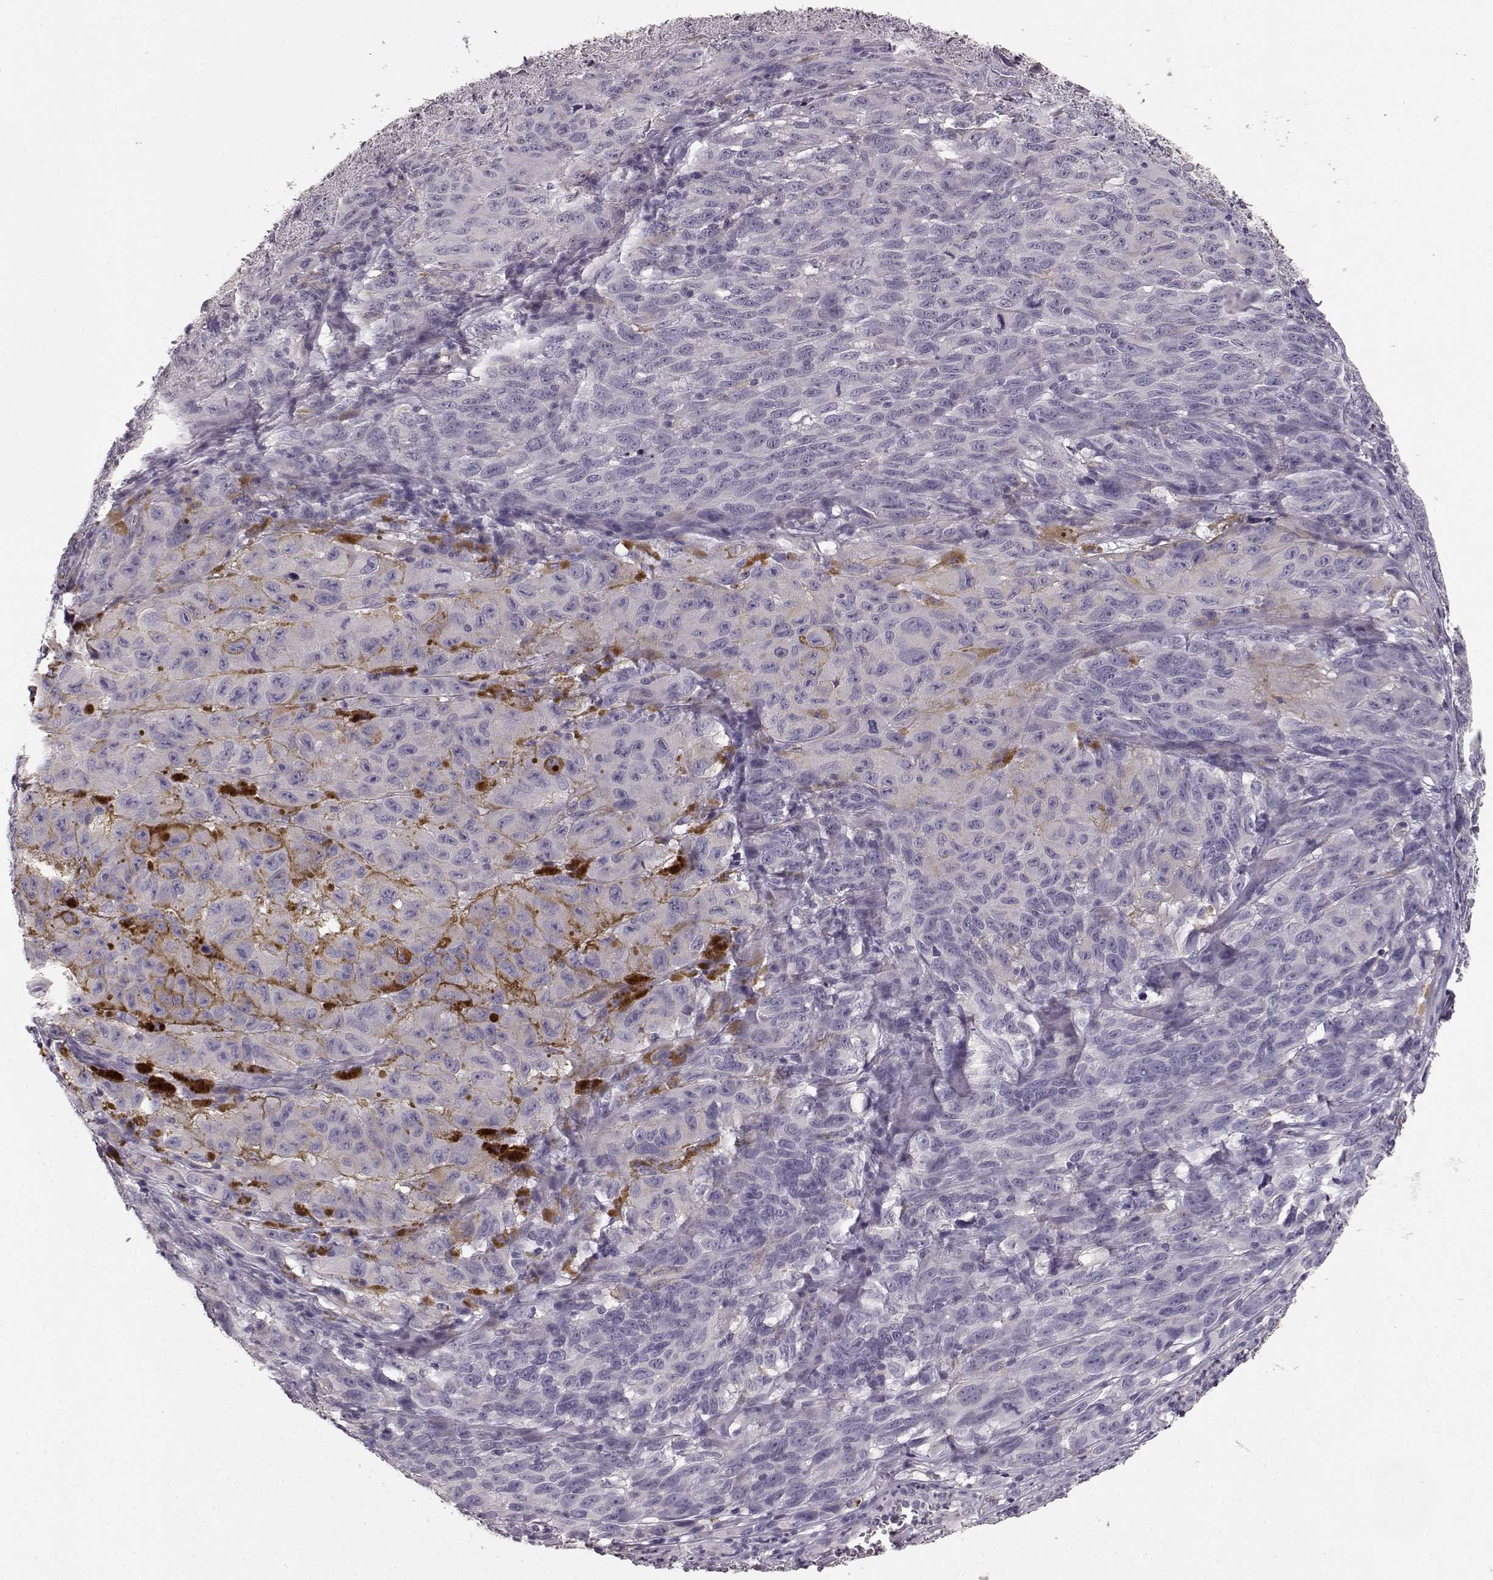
{"staining": {"intensity": "negative", "quantity": "none", "location": "none"}, "tissue": "melanoma", "cell_type": "Tumor cells", "image_type": "cancer", "snomed": [{"axis": "morphology", "description": "Malignant melanoma, NOS"}, {"axis": "topography", "description": "Vulva, labia, clitoris and Bartholin´s gland, NO"}], "caption": "This is a image of immunohistochemistry staining of melanoma, which shows no positivity in tumor cells.", "gene": "GHR", "patient": {"sex": "female", "age": 75}}